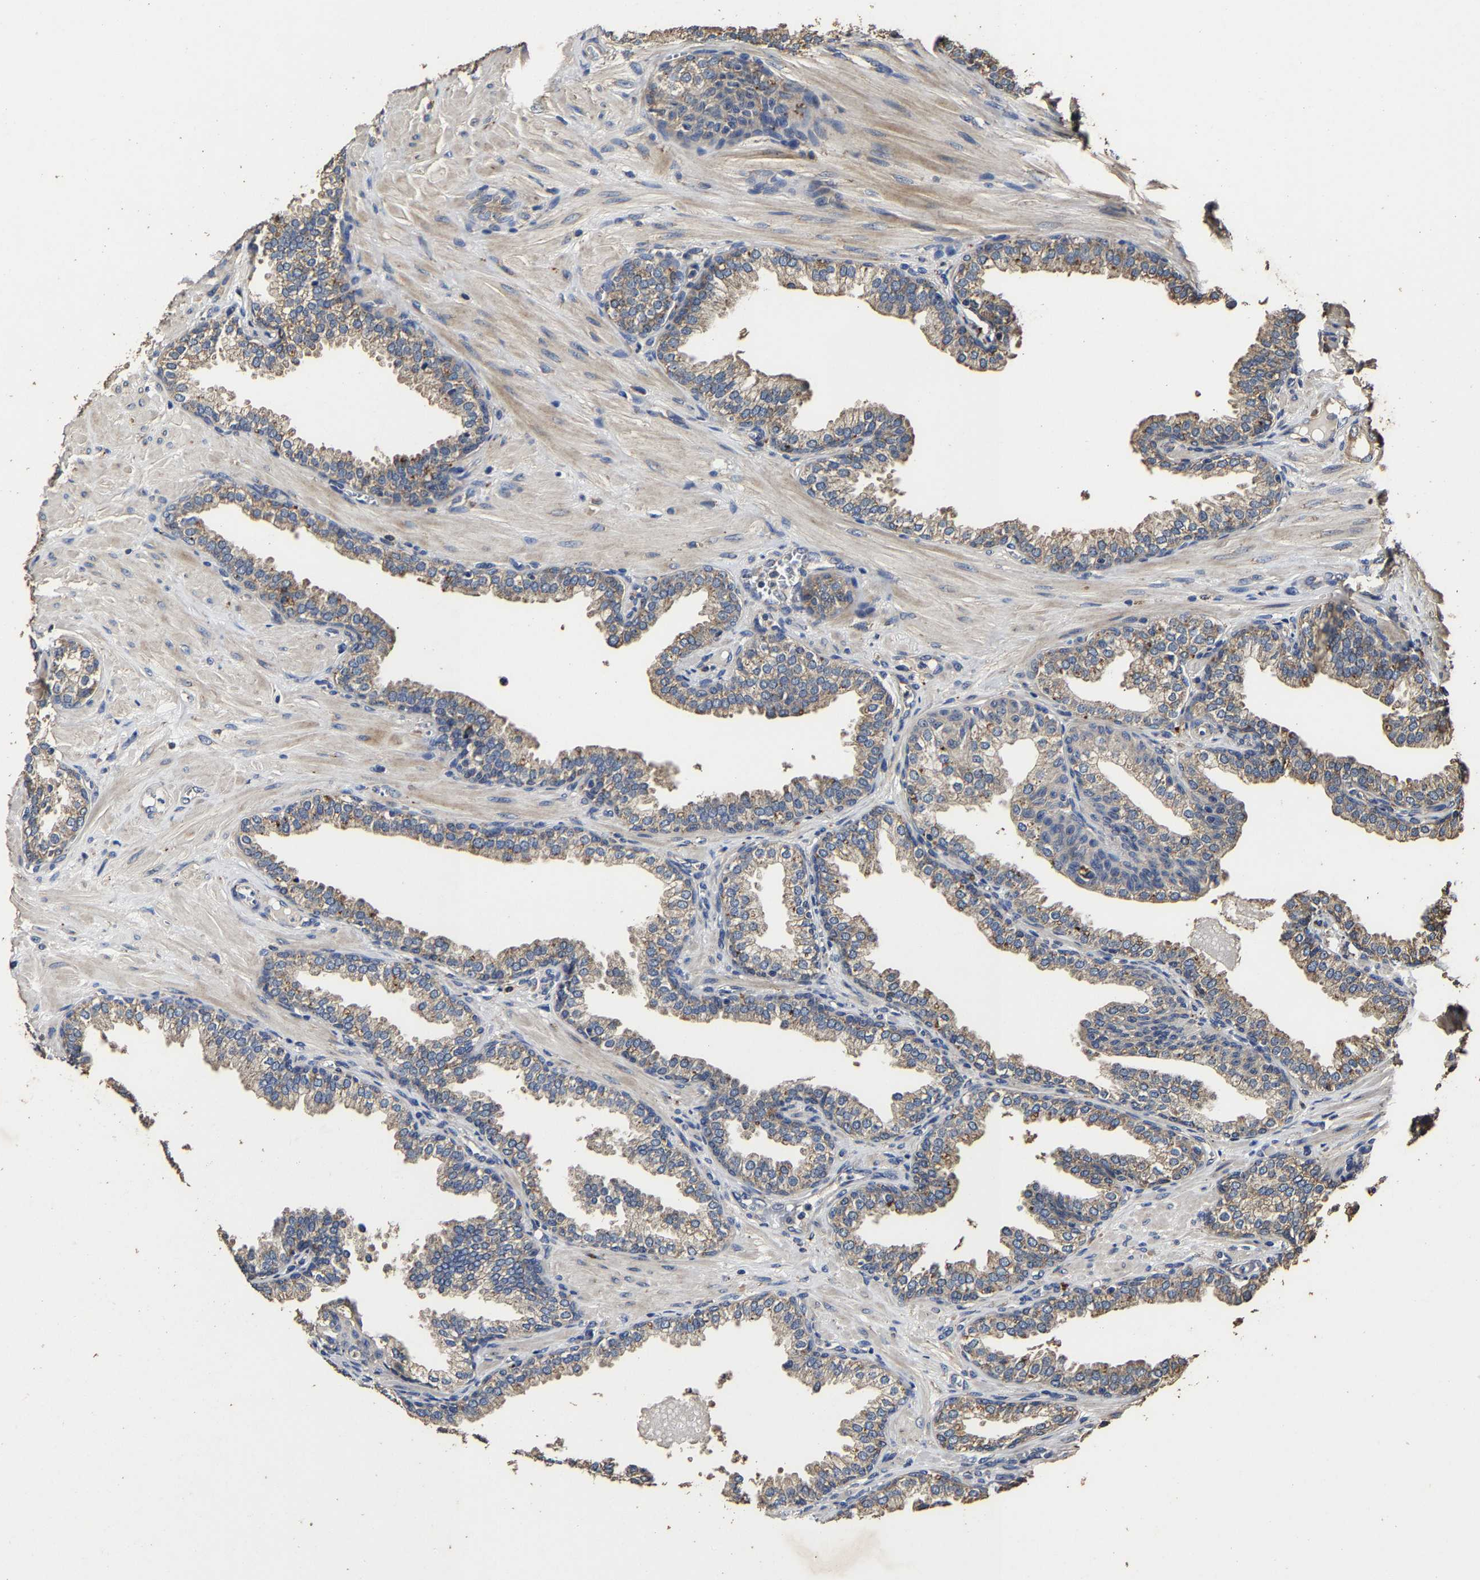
{"staining": {"intensity": "weak", "quantity": ">75%", "location": "cytoplasmic/membranous"}, "tissue": "prostate cancer", "cell_type": "Tumor cells", "image_type": "cancer", "snomed": [{"axis": "morphology", "description": "Adenocarcinoma, High grade"}, {"axis": "topography", "description": "Prostate"}], "caption": "This photomicrograph exhibits immunohistochemistry staining of prostate high-grade adenocarcinoma, with low weak cytoplasmic/membranous expression in about >75% of tumor cells.", "gene": "PPM1K", "patient": {"sex": "male", "age": 52}}